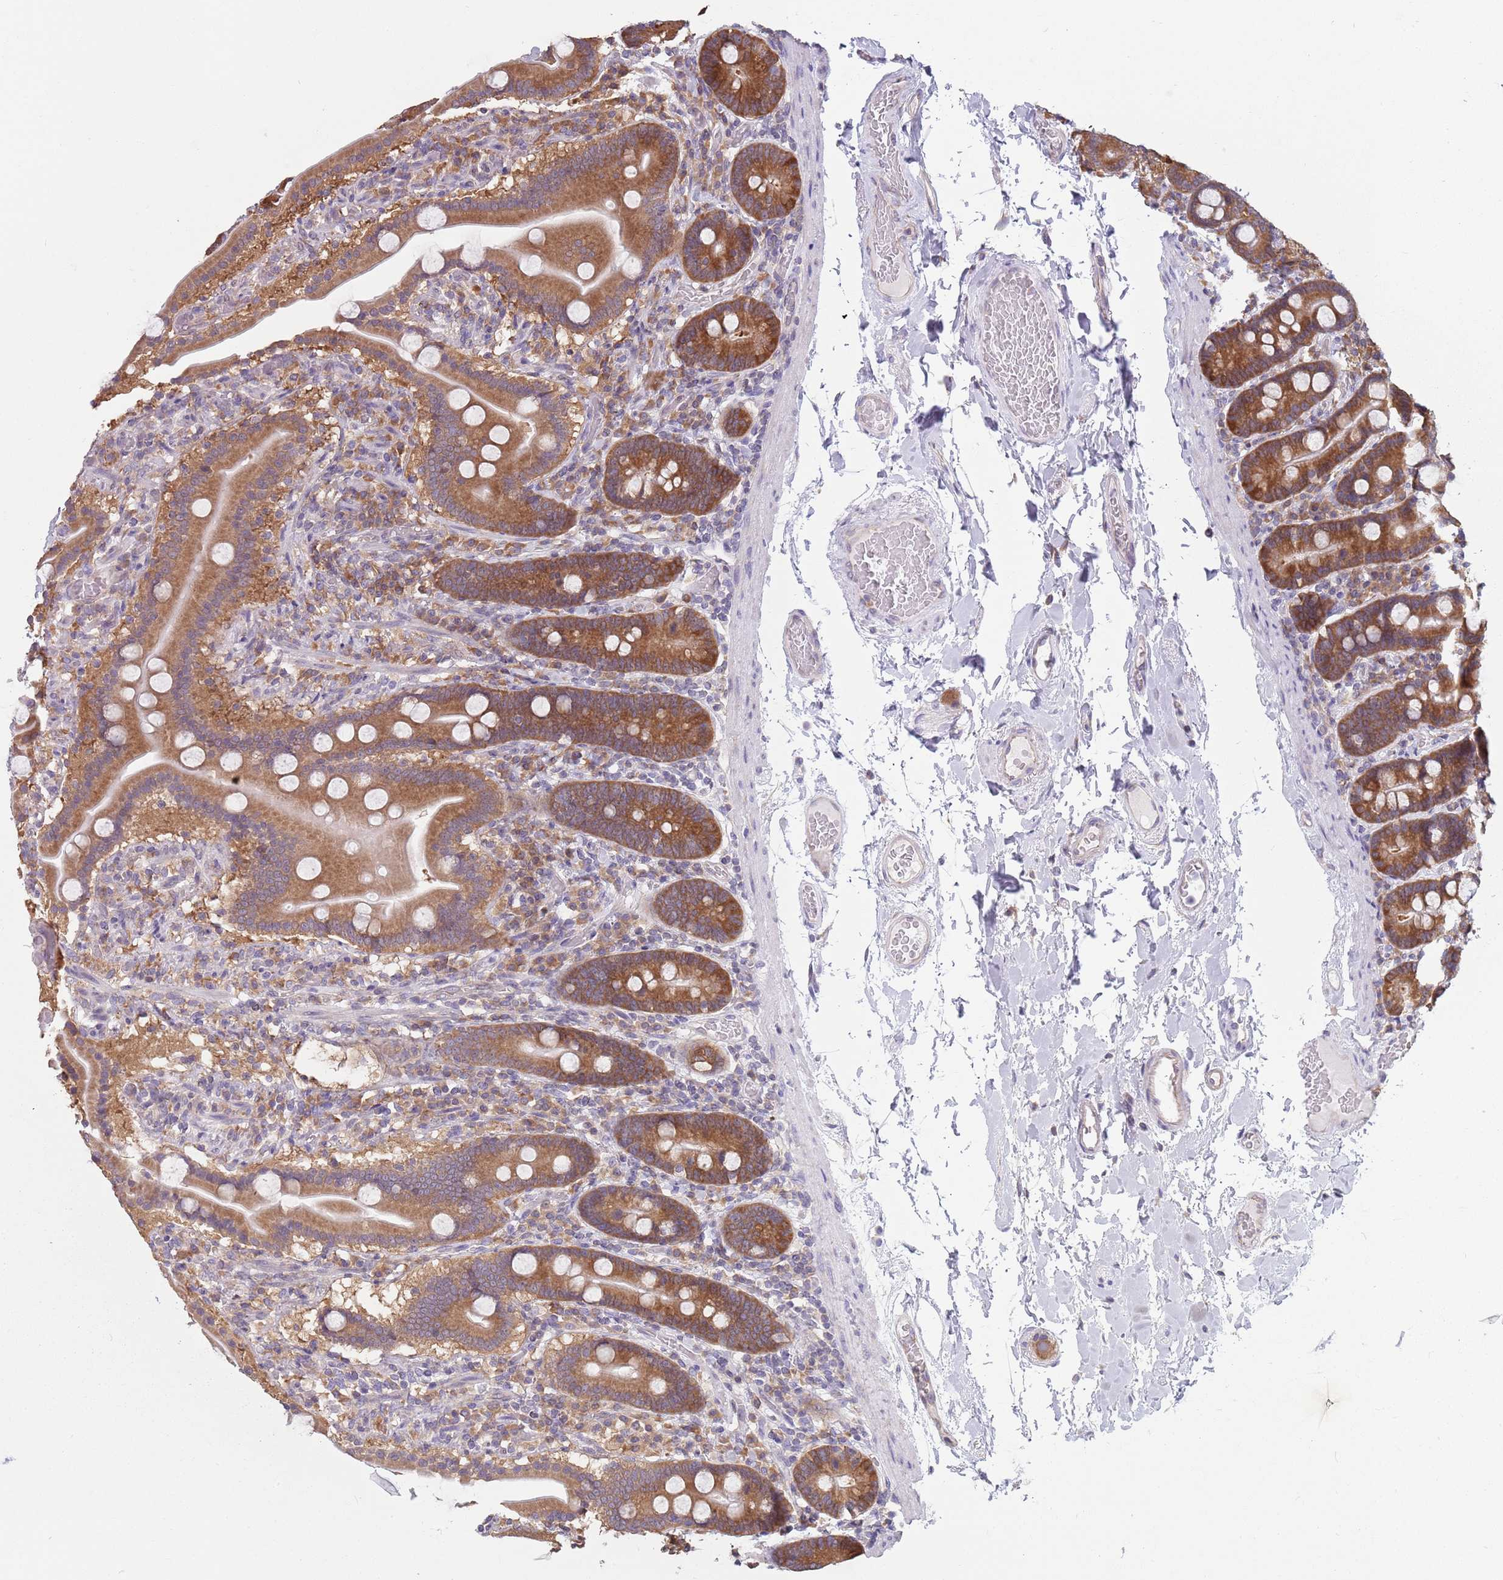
{"staining": {"intensity": "strong", "quantity": ">75%", "location": "cytoplasmic/membranous"}, "tissue": "duodenum", "cell_type": "Glandular cells", "image_type": "normal", "snomed": [{"axis": "morphology", "description": "Normal tissue, NOS"}, {"axis": "topography", "description": "Duodenum"}], "caption": "A high amount of strong cytoplasmic/membranous expression is appreciated in about >75% of glandular cells in unremarkable duodenum. Immunohistochemistry stains the protein in brown and the nuclei are stained blue.", "gene": "RPL17", "patient": {"sex": "male", "age": 55}}